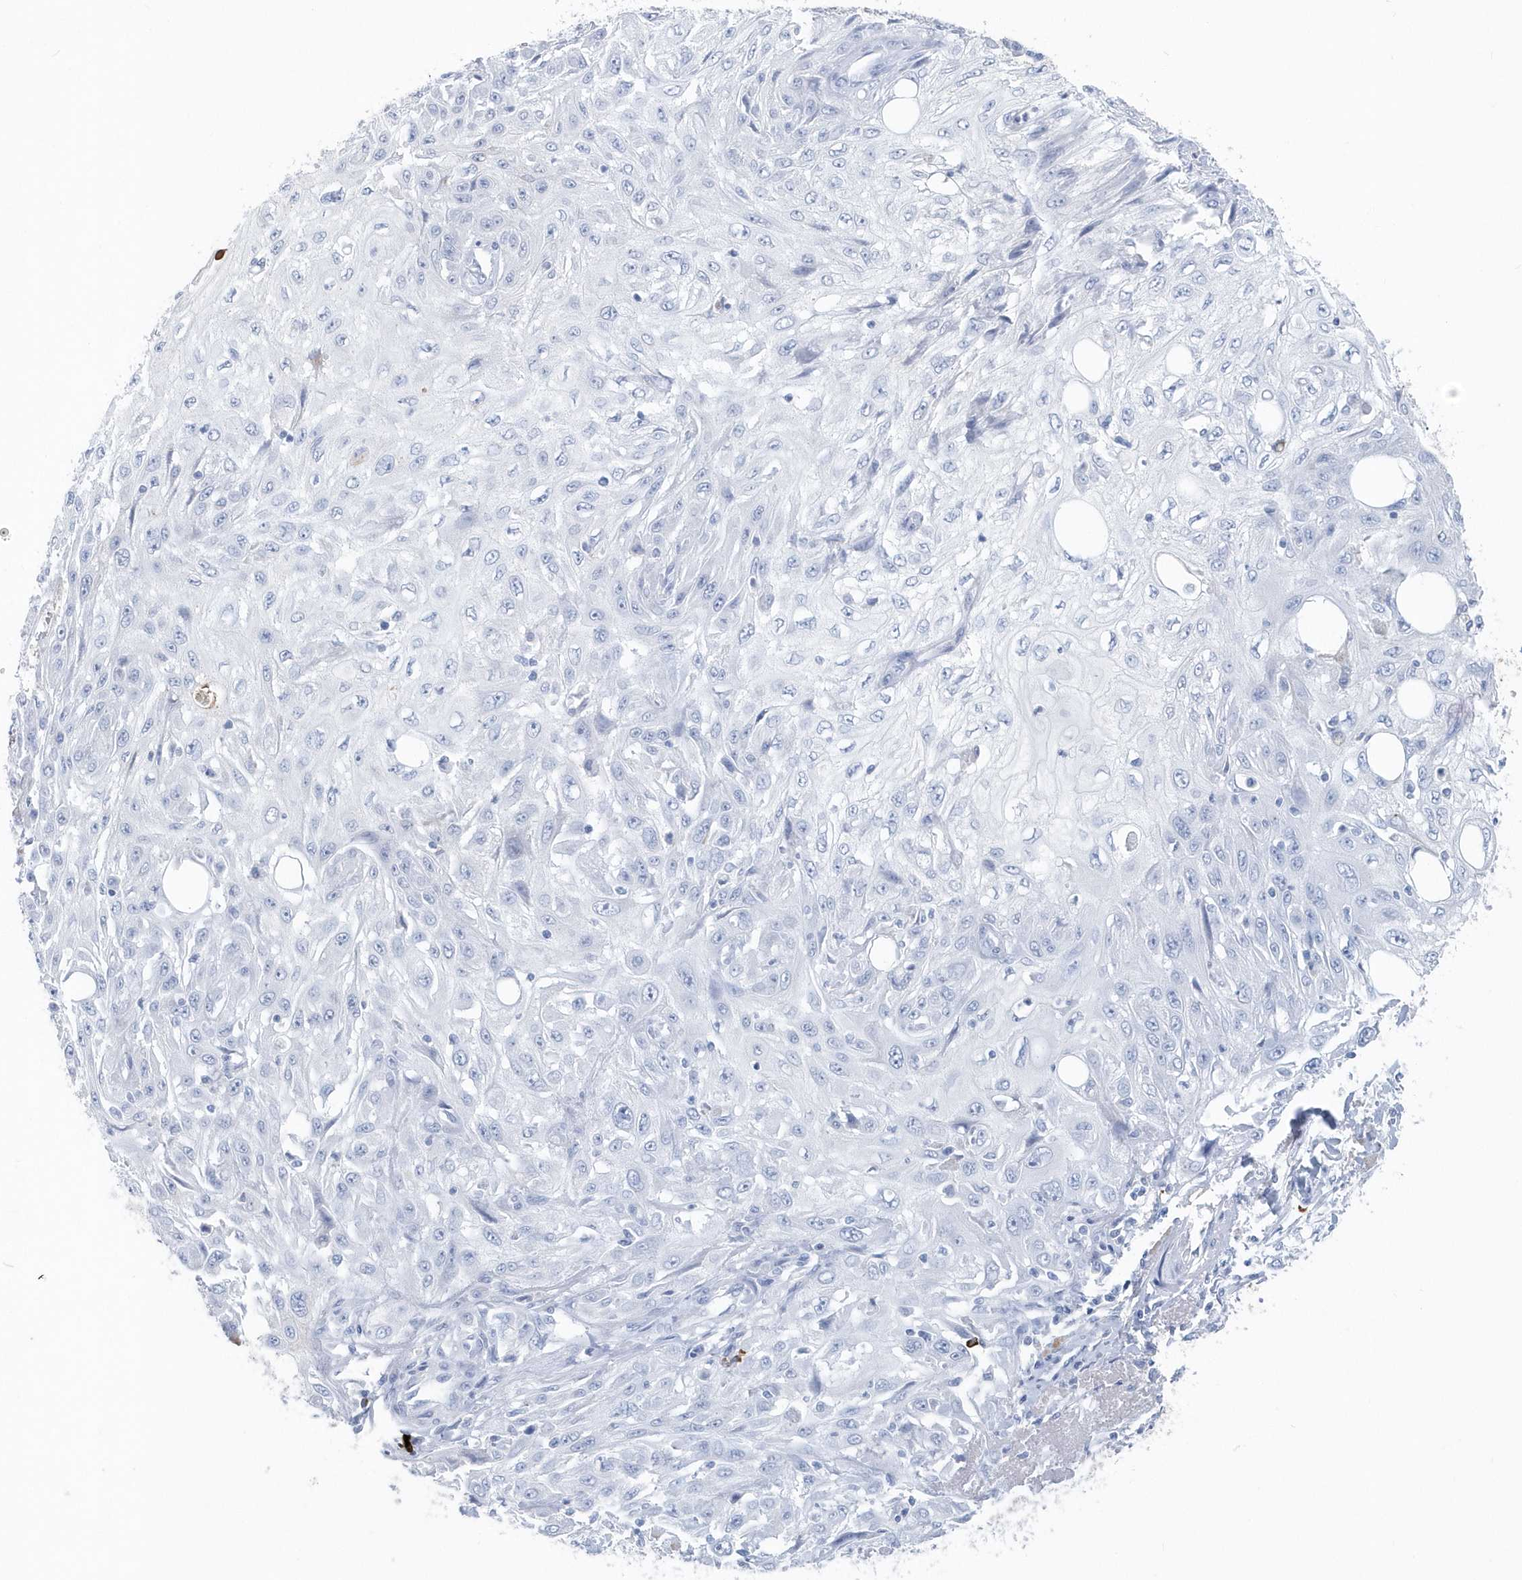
{"staining": {"intensity": "negative", "quantity": "none", "location": "none"}, "tissue": "skin cancer", "cell_type": "Tumor cells", "image_type": "cancer", "snomed": [{"axis": "morphology", "description": "Squamous cell carcinoma, NOS"}, {"axis": "topography", "description": "Skin"}], "caption": "Tumor cells show no significant expression in skin squamous cell carcinoma. (DAB immunohistochemistry (IHC), high magnification).", "gene": "JCHAIN", "patient": {"sex": "male", "age": 75}}